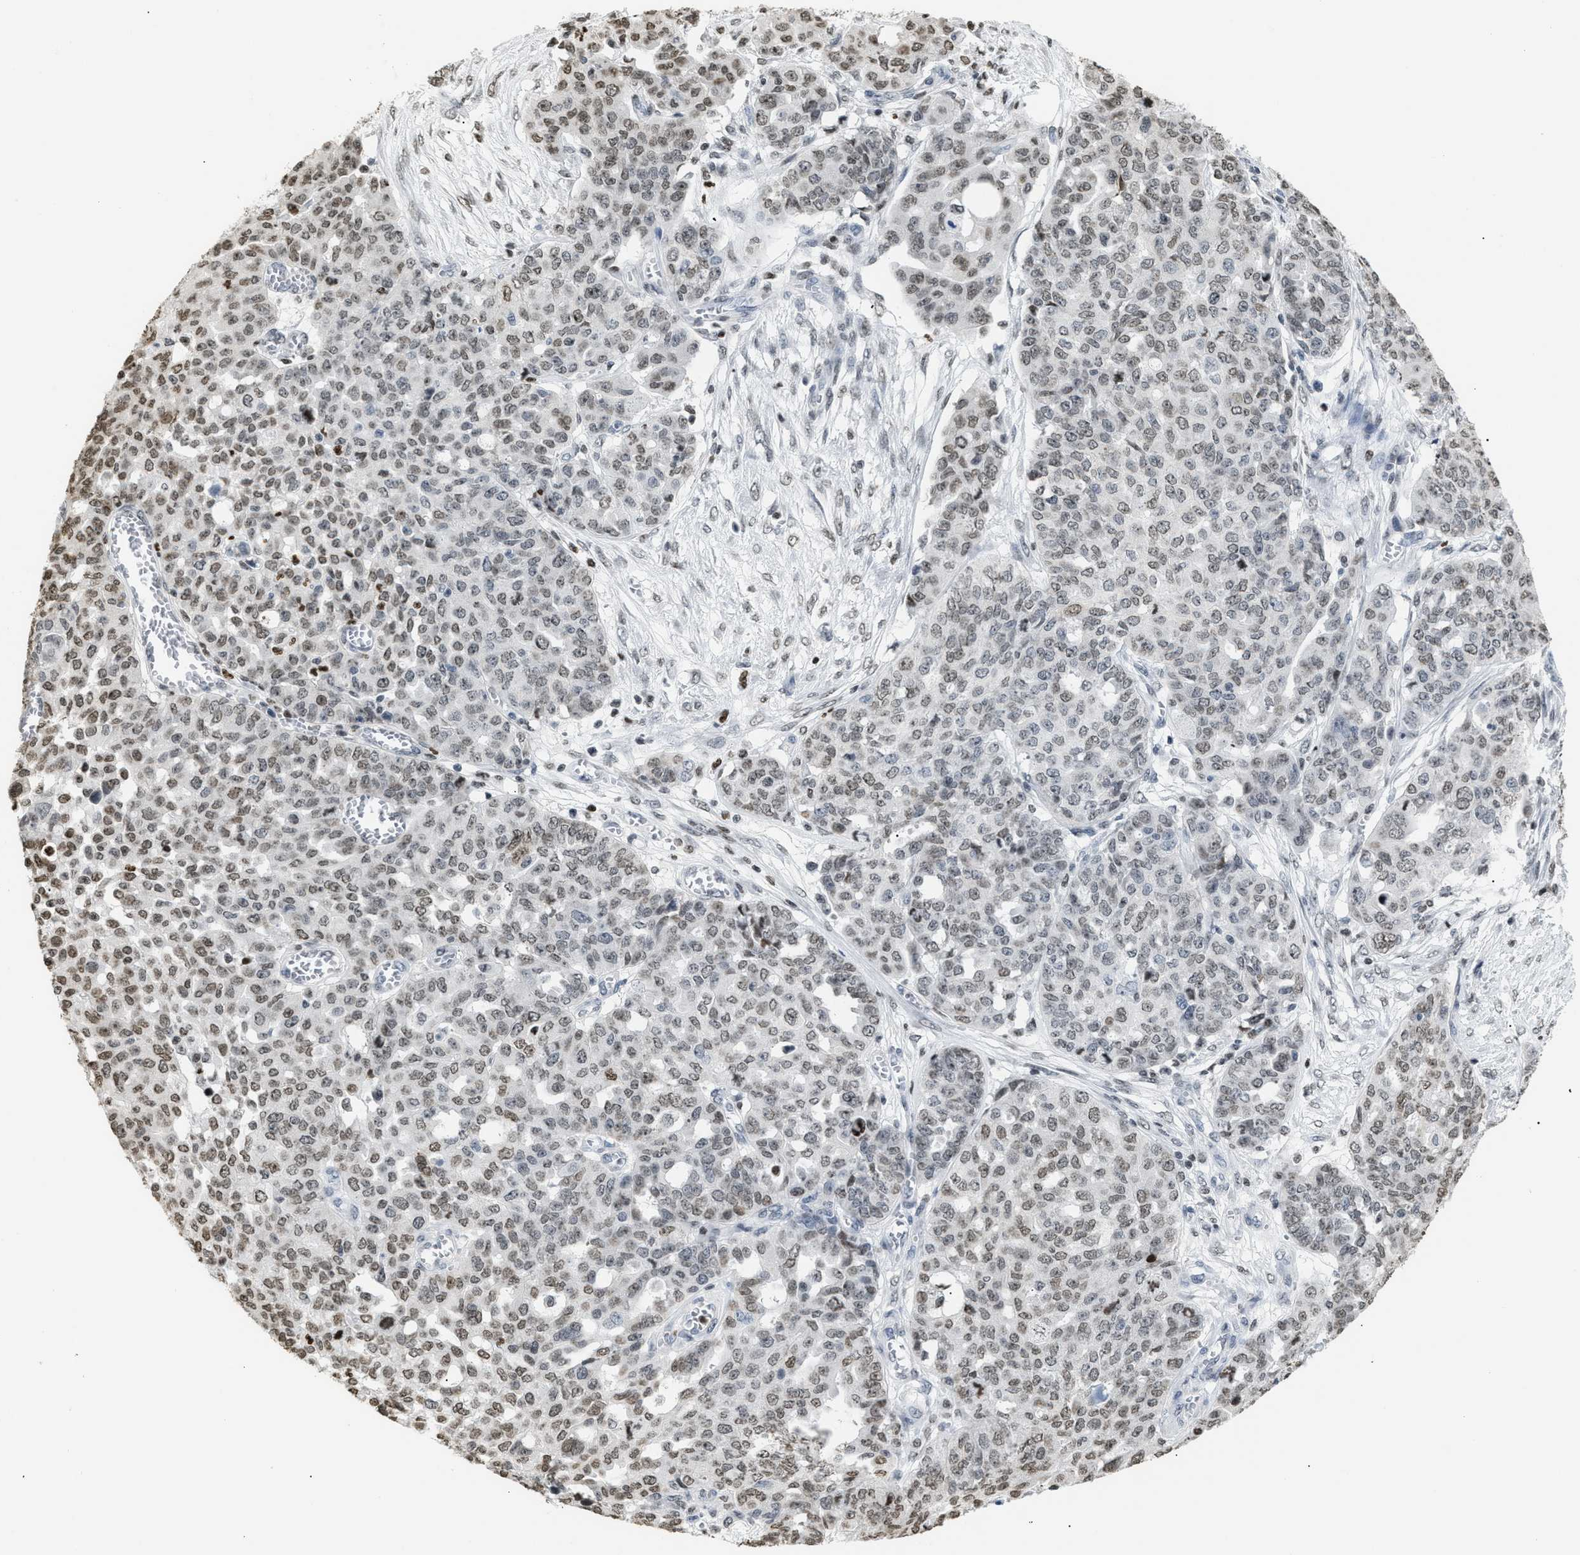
{"staining": {"intensity": "weak", "quantity": ">75%", "location": "nuclear"}, "tissue": "ovarian cancer", "cell_type": "Tumor cells", "image_type": "cancer", "snomed": [{"axis": "morphology", "description": "Cystadenocarcinoma, serous, NOS"}, {"axis": "topography", "description": "Ovary"}], "caption": "A photomicrograph of human ovarian cancer stained for a protein displays weak nuclear brown staining in tumor cells.", "gene": "HMGN2", "patient": {"sex": "female", "age": 56}}